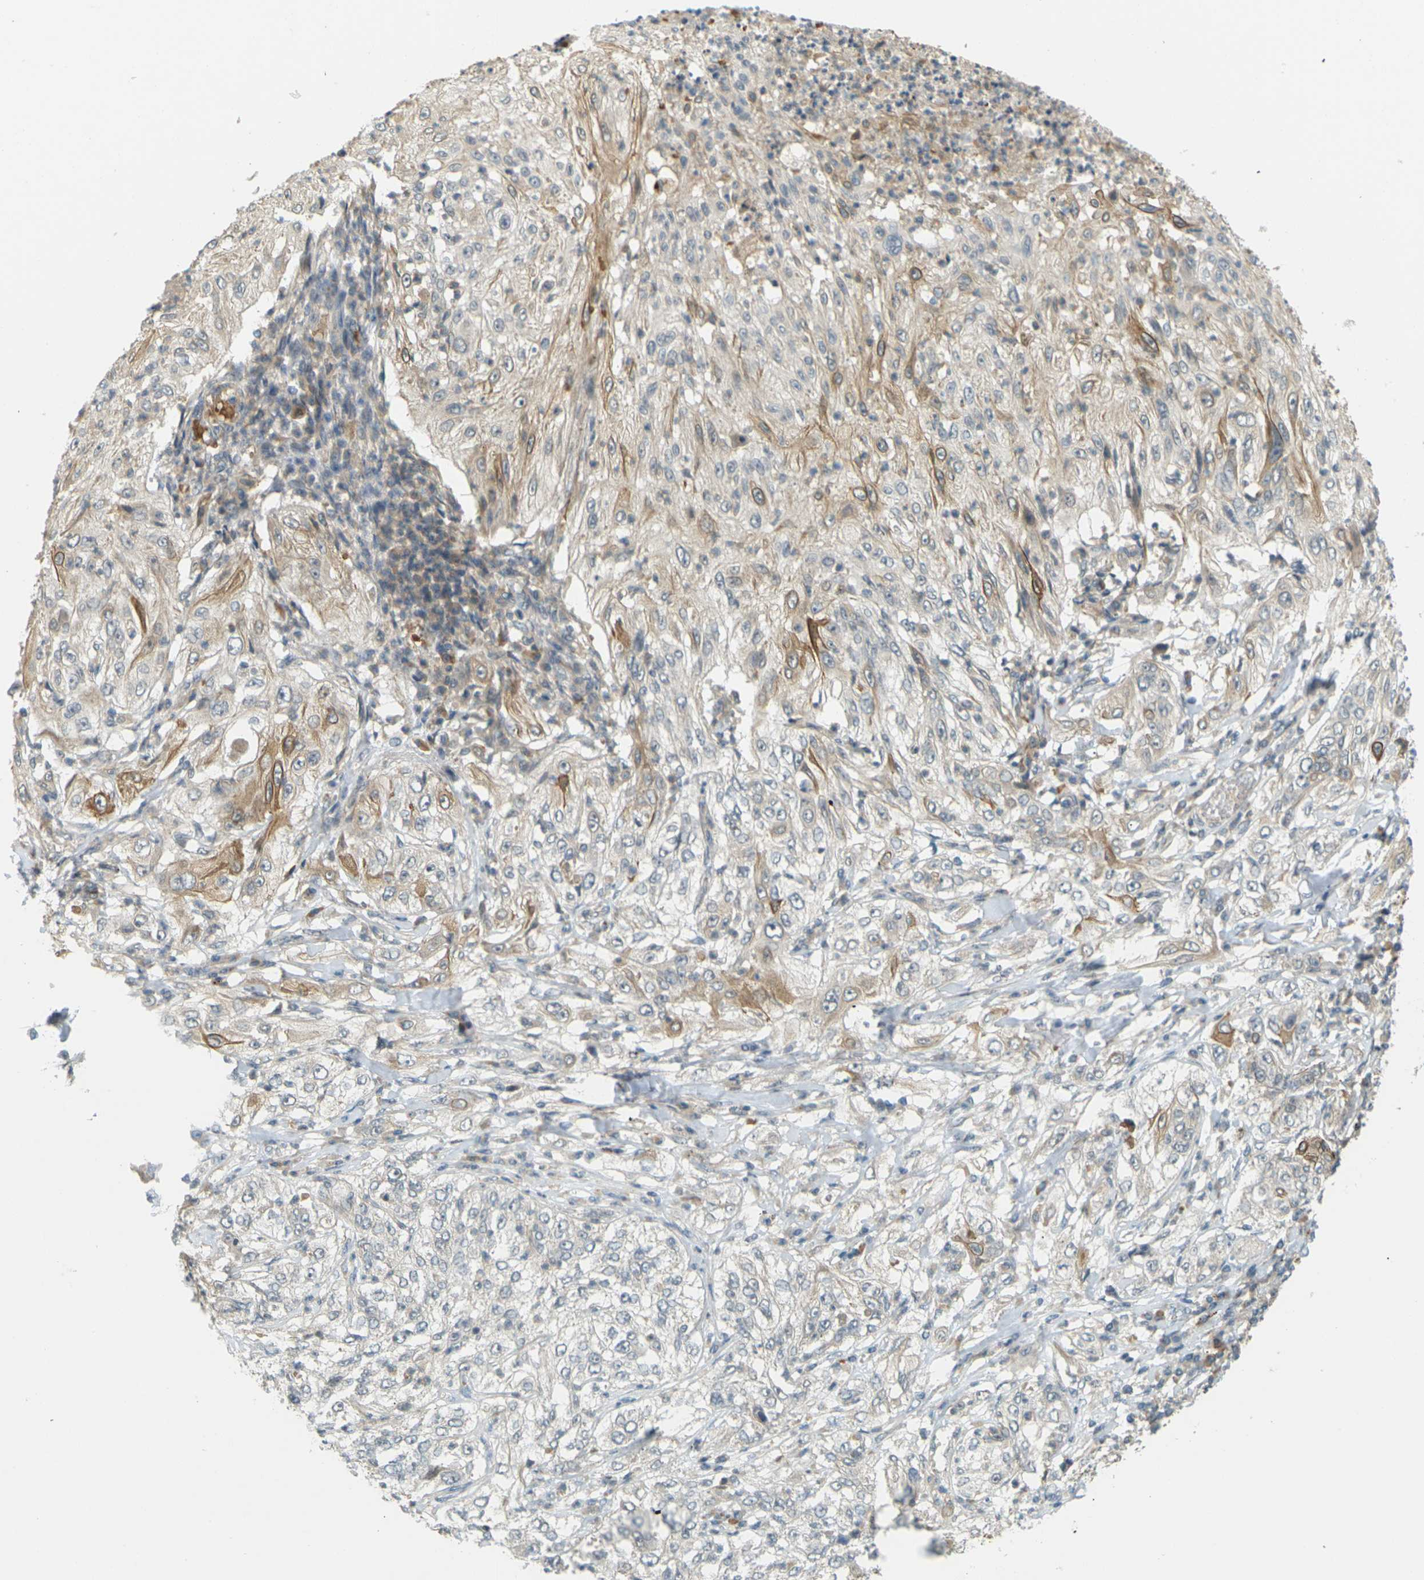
{"staining": {"intensity": "moderate", "quantity": "<25%", "location": "cytoplasmic/membranous"}, "tissue": "lung cancer", "cell_type": "Tumor cells", "image_type": "cancer", "snomed": [{"axis": "morphology", "description": "Inflammation, NOS"}, {"axis": "morphology", "description": "Squamous cell carcinoma, NOS"}, {"axis": "topography", "description": "Lymph node"}, {"axis": "topography", "description": "Soft tissue"}, {"axis": "topography", "description": "Lung"}], "caption": "Moderate cytoplasmic/membranous positivity is identified in approximately <25% of tumor cells in lung cancer. Ihc stains the protein of interest in brown and the nuclei are stained blue.", "gene": "SOCS6", "patient": {"sex": "male", "age": 66}}